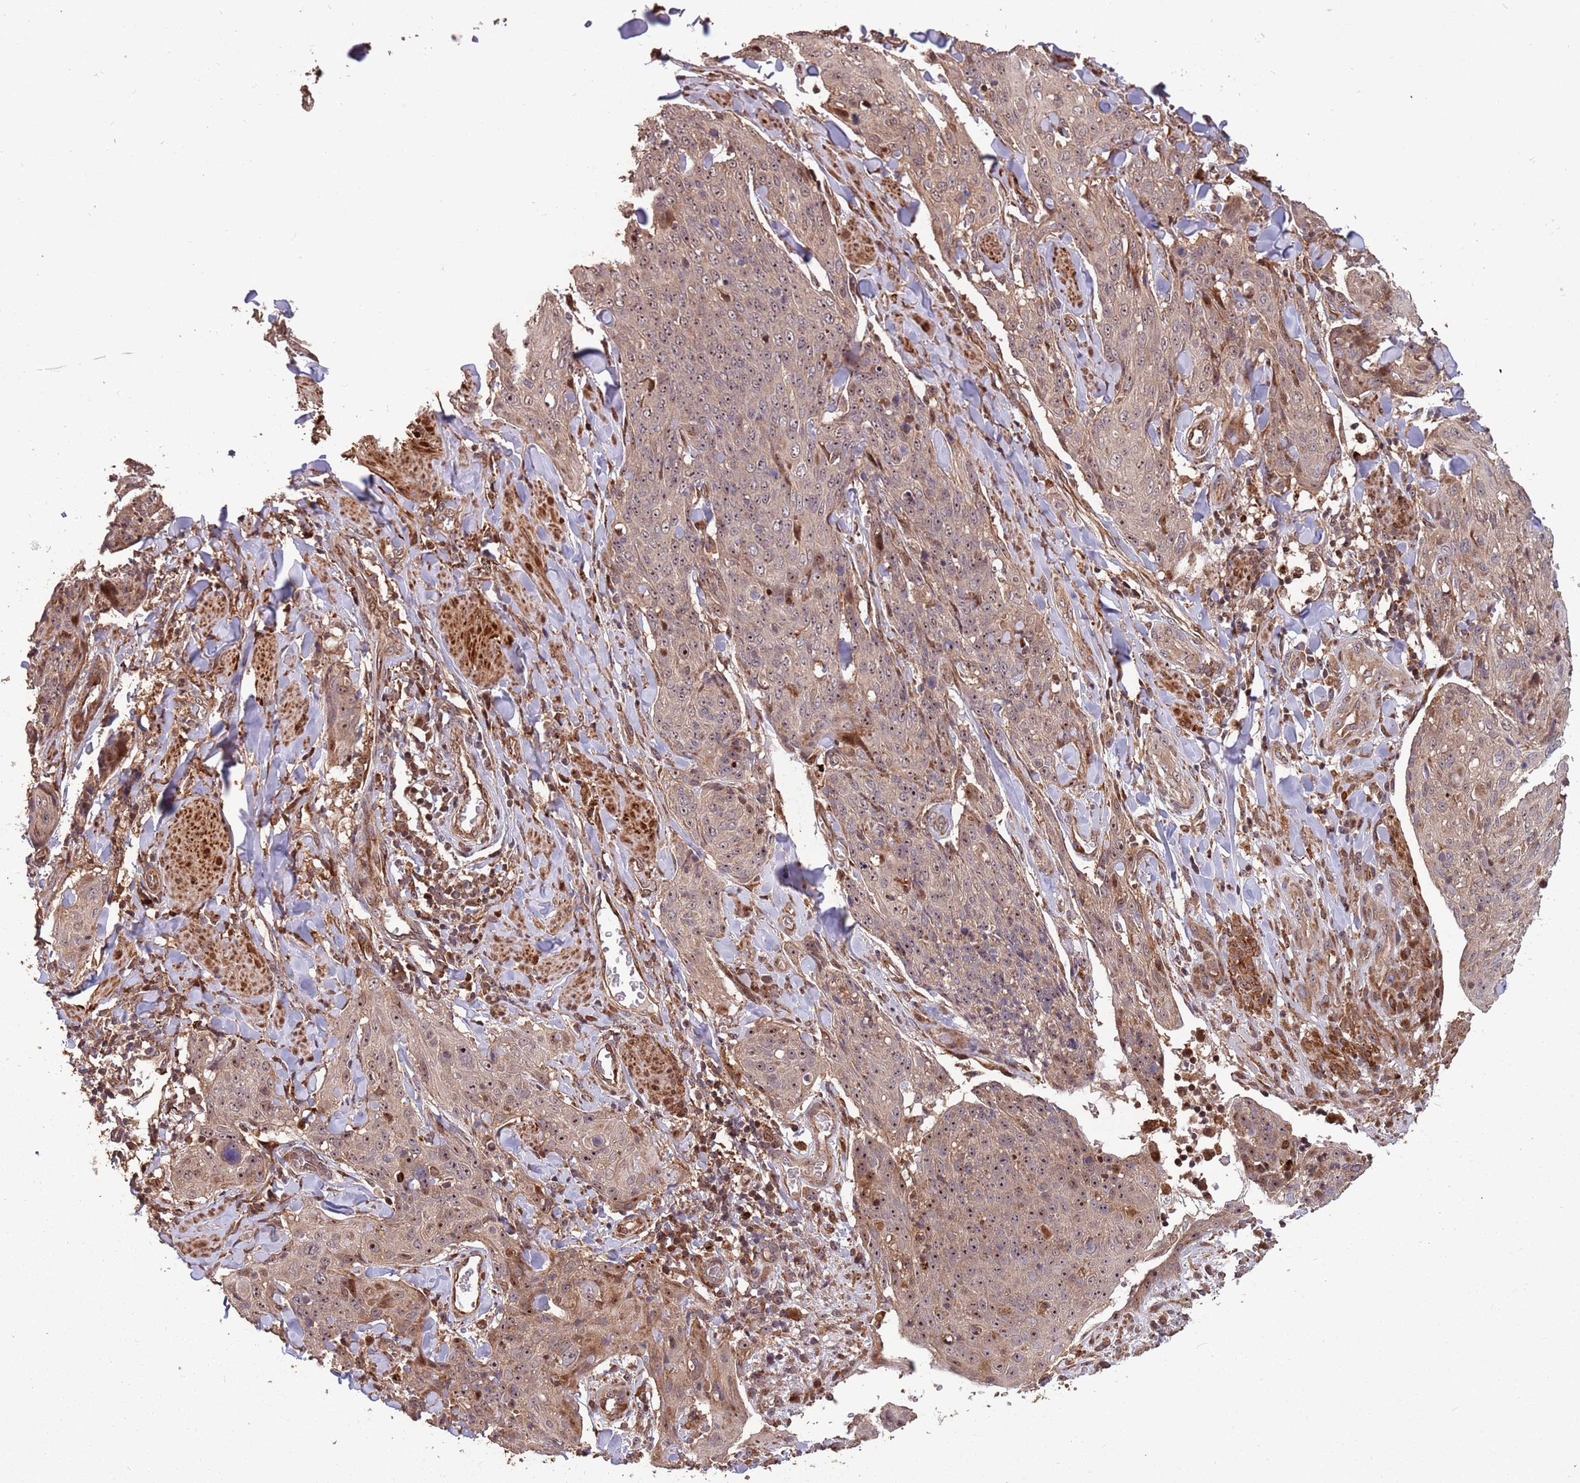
{"staining": {"intensity": "moderate", "quantity": ">75%", "location": "cytoplasmic/membranous,nuclear"}, "tissue": "skin cancer", "cell_type": "Tumor cells", "image_type": "cancer", "snomed": [{"axis": "morphology", "description": "Squamous cell carcinoma, NOS"}, {"axis": "topography", "description": "Skin"}, {"axis": "topography", "description": "Vulva"}], "caption": "Immunohistochemical staining of skin cancer displays moderate cytoplasmic/membranous and nuclear protein staining in approximately >75% of tumor cells.", "gene": "ZNF428", "patient": {"sex": "female", "age": 85}}